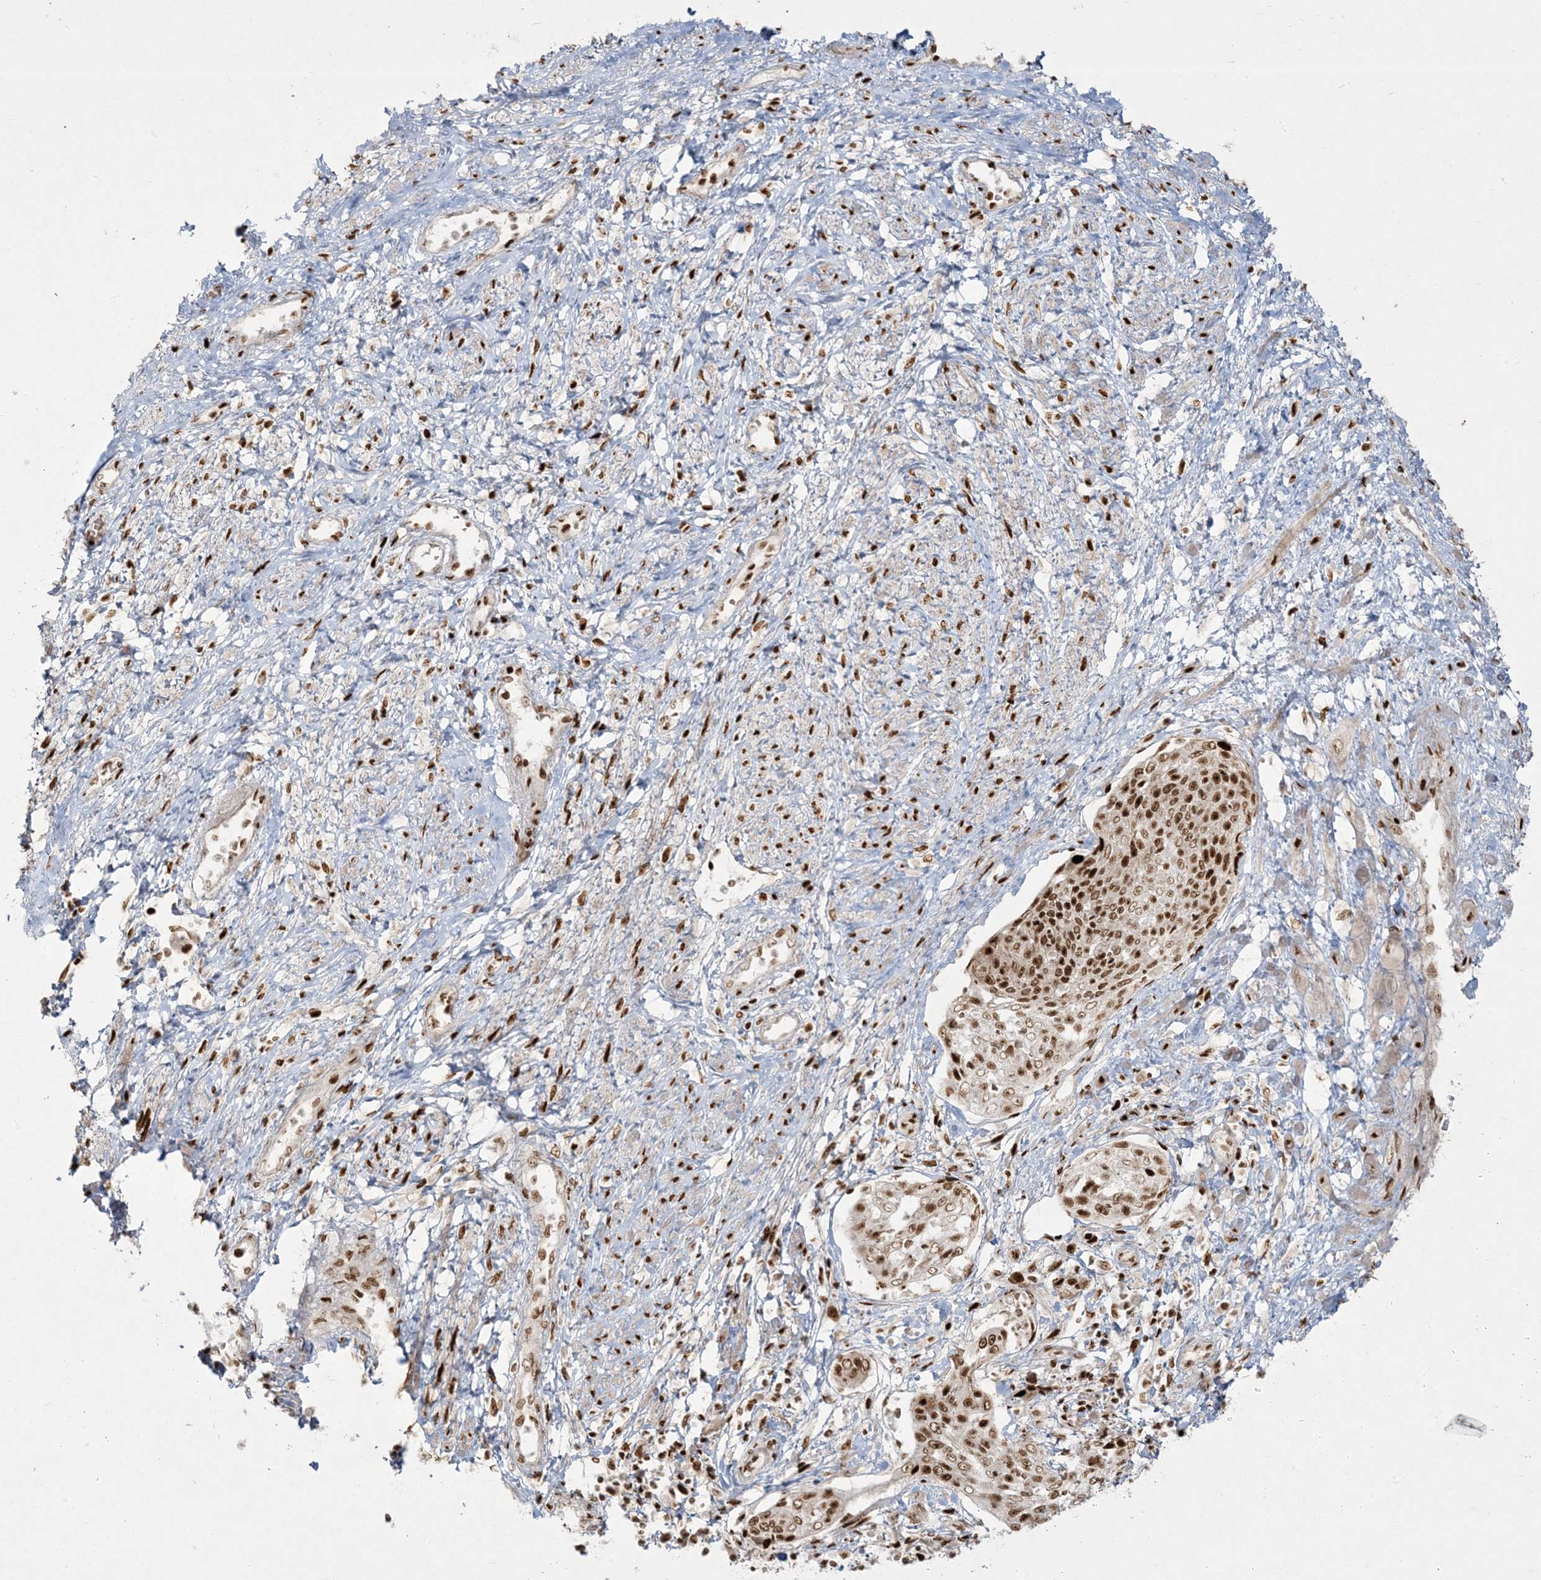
{"staining": {"intensity": "strong", "quantity": ">75%", "location": "nuclear"}, "tissue": "cervical cancer", "cell_type": "Tumor cells", "image_type": "cancer", "snomed": [{"axis": "morphology", "description": "Squamous cell carcinoma, NOS"}, {"axis": "topography", "description": "Cervix"}], "caption": "Tumor cells reveal strong nuclear expression in approximately >75% of cells in cervical squamous cell carcinoma. The staining was performed using DAB (3,3'-diaminobenzidine), with brown indicating positive protein expression. Nuclei are stained blue with hematoxylin.", "gene": "RBM10", "patient": {"sex": "female", "age": 34}}